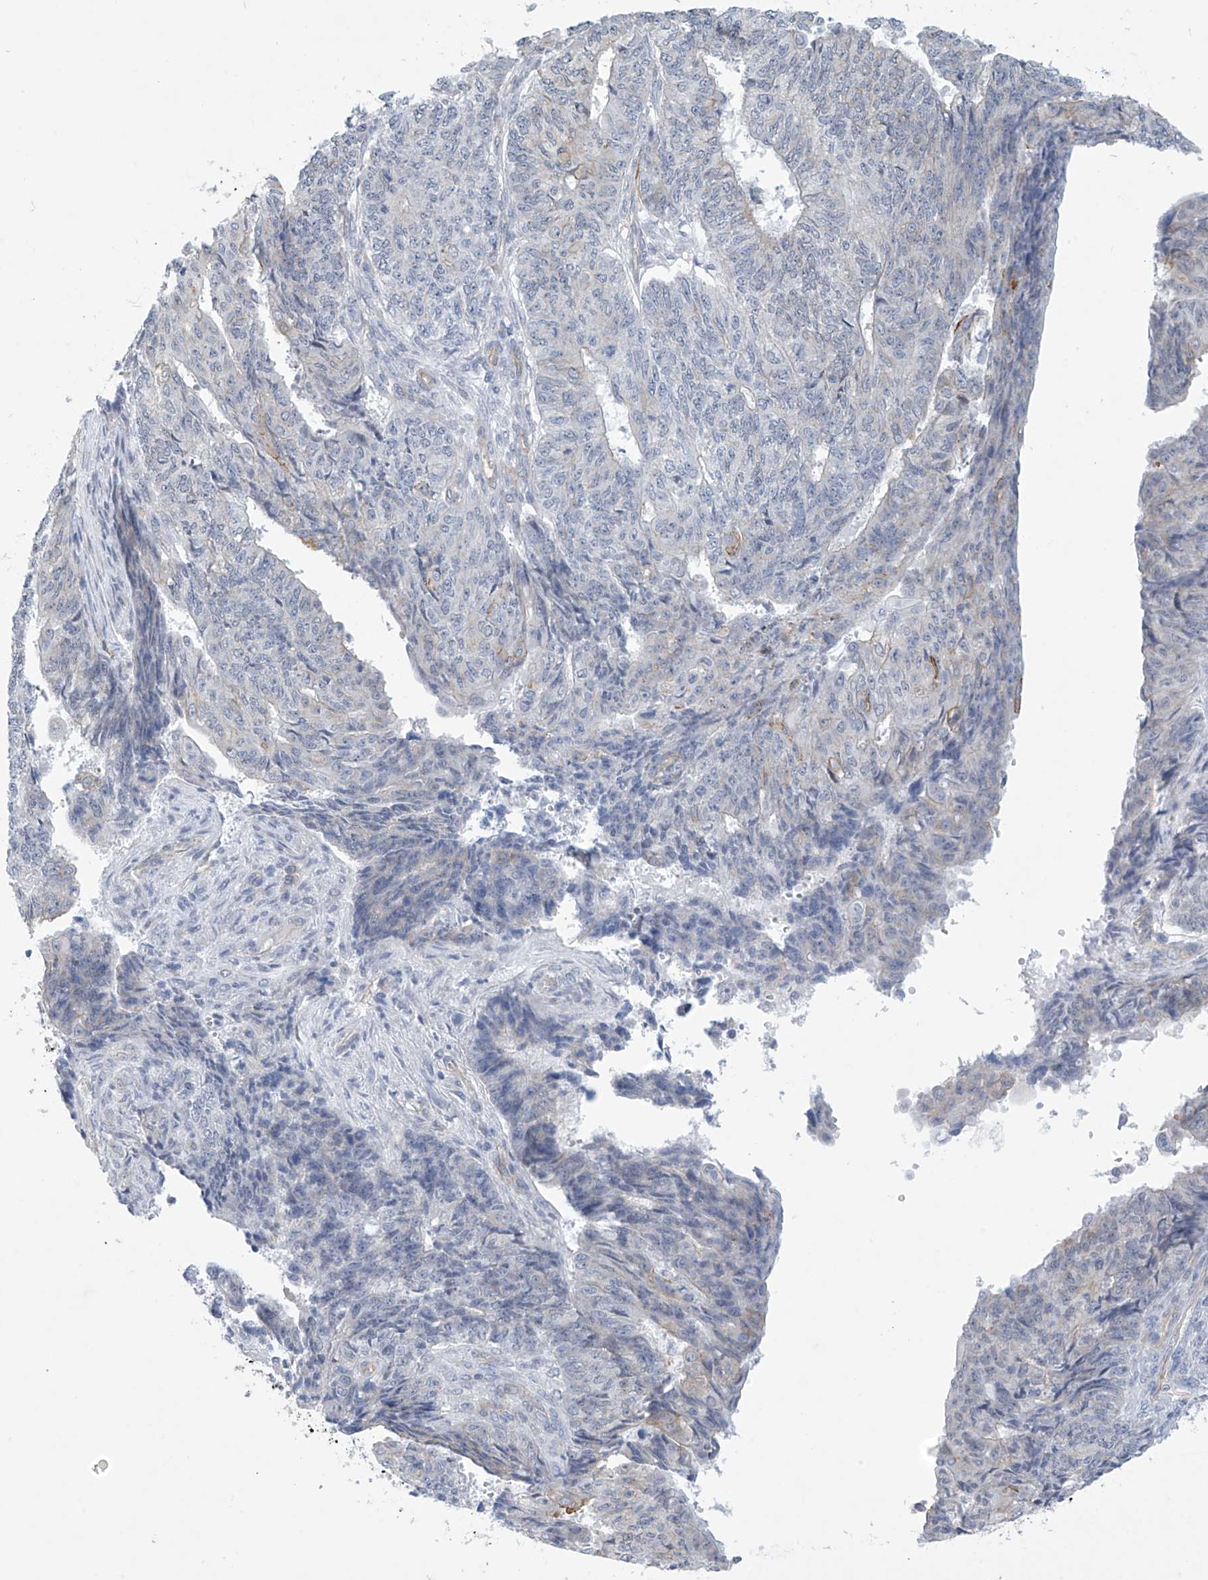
{"staining": {"intensity": "negative", "quantity": "none", "location": "none"}, "tissue": "endometrial cancer", "cell_type": "Tumor cells", "image_type": "cancer", "snomed": [{"axis": "morphology", "description": "Adenocarcinoma, NOS"}, {"axis": "topography", "description": "Endometrium"}], "caption": "Micrograph shows no significant protein expression in tumor cells of endometrial cancer (adenocarcinoma). Brightfield microscopy of IHC stained with DAB (brown) and hematoxylin (blue), captured at high magnification.", "gene": "ABHD13", "patient": {"sex": "female", "age": 32}}